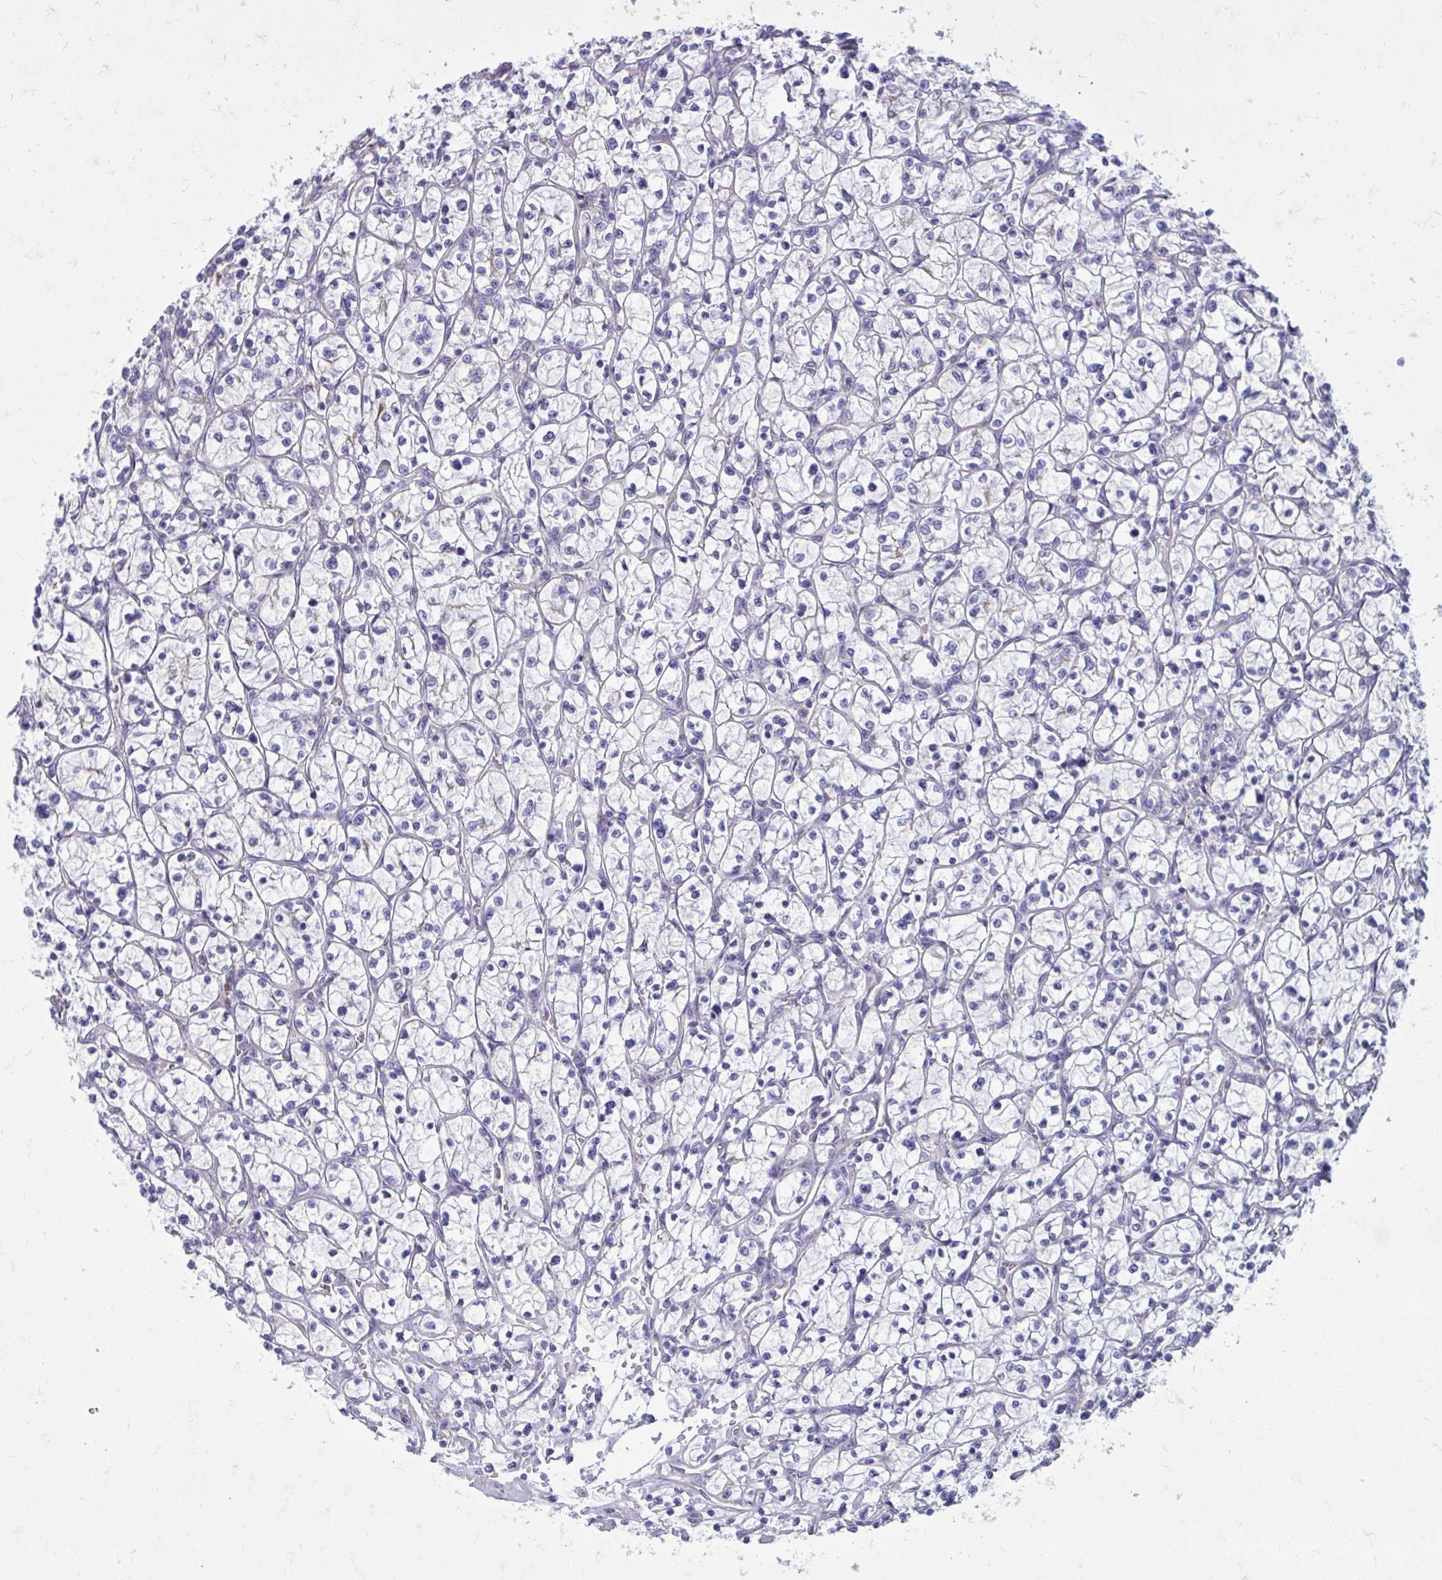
{"staining": {"intensity": "negative", "quantity": "none", "location": "none"}, "tissue": "renal cancer", "cell_type": "Tumor cells", "image_type": "cancer", "snomed": [{"axis": "morphology", "description": "Adenocarcinoma, NOS"}, {"axis": "topography", "description": "Kidney"}], "caption": "This photomicrograph is of adenocarcinoma (renal) stained with immunohistochemistry (IHC) to label a protein in brown with the nuclei are counter-stained blue. There is no expression in tumor cells.", "gene": "CLTA", "patient": {"sex": "female", "age": 64}}